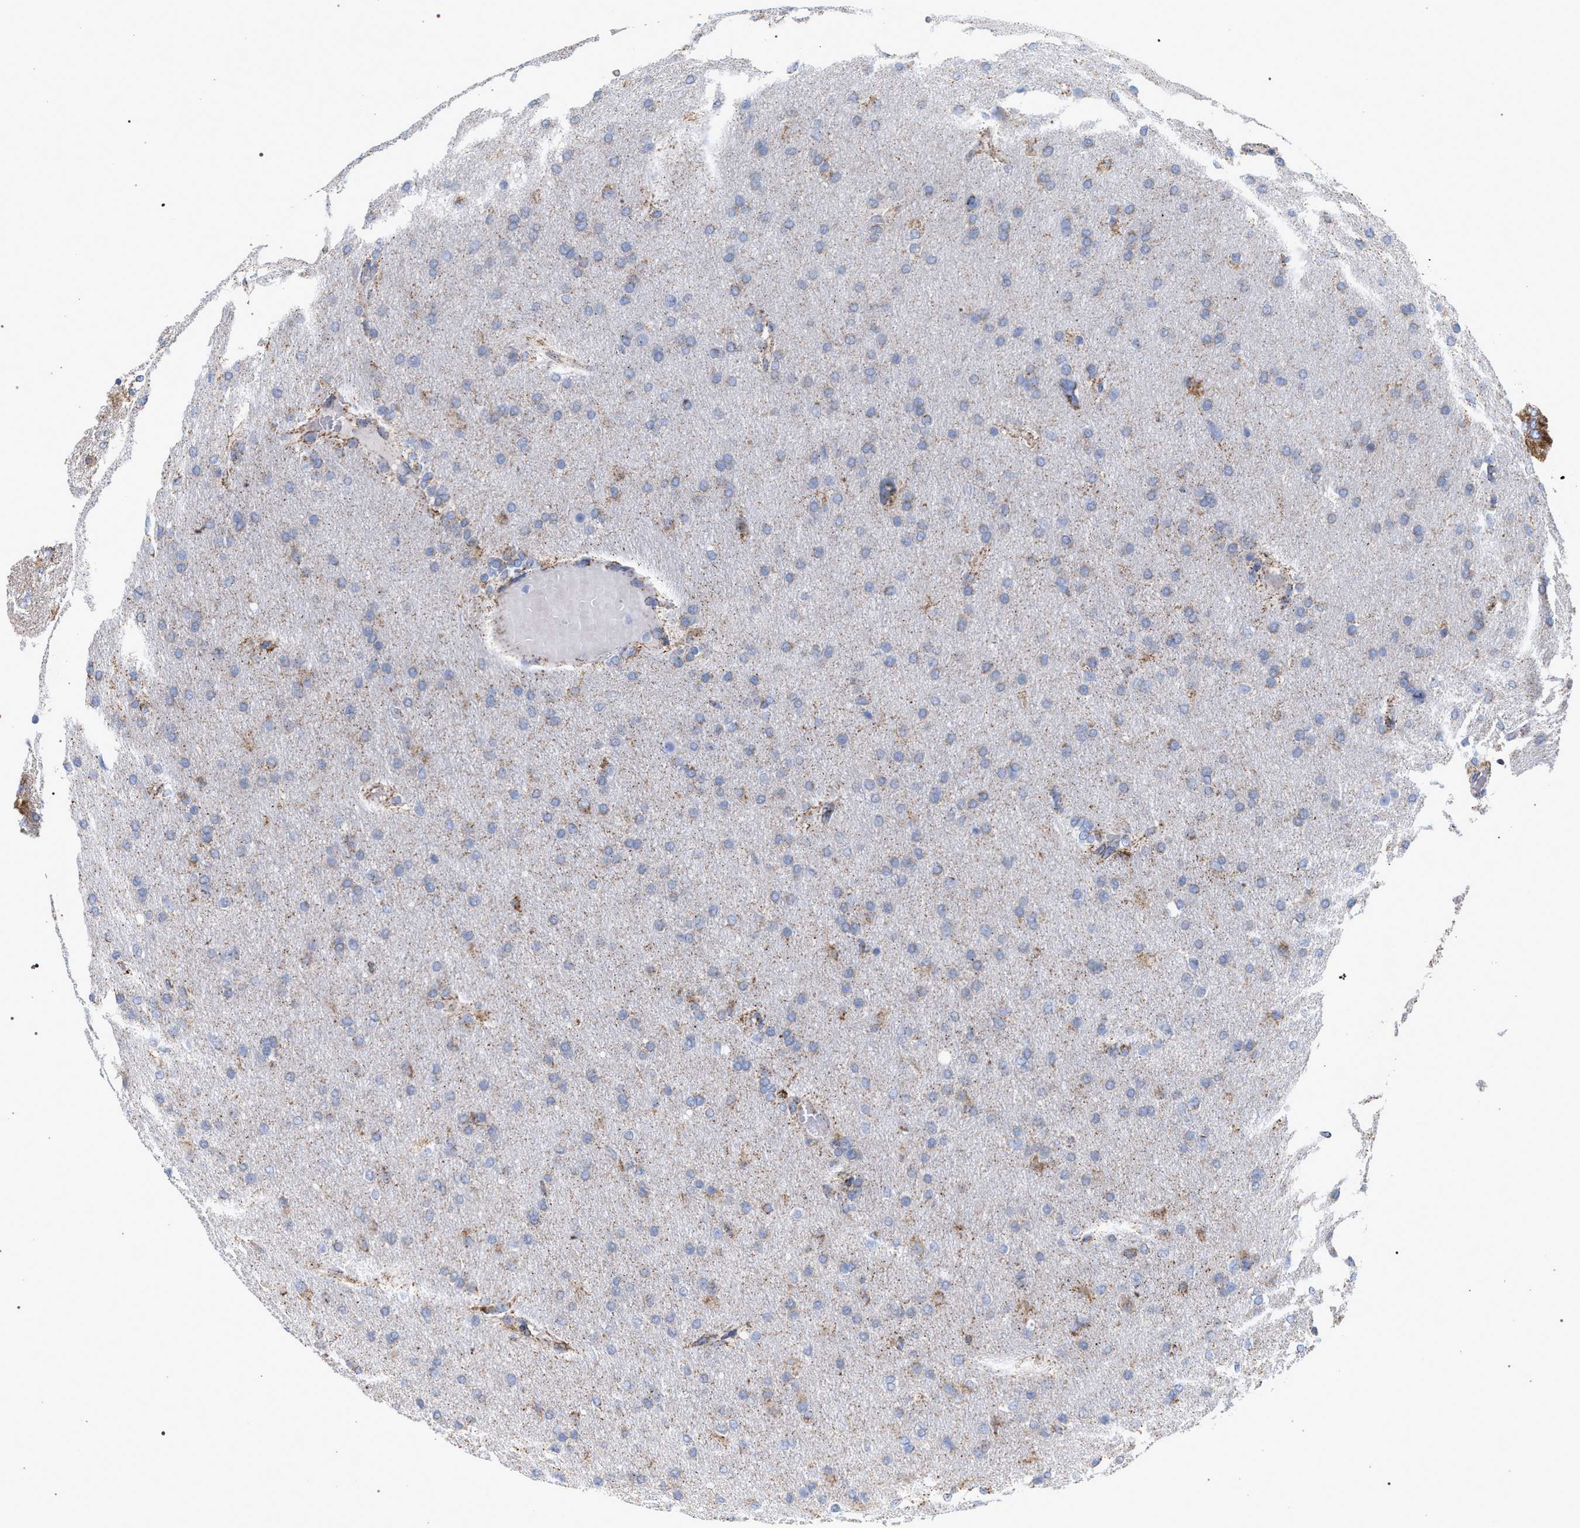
{"staining": {"intensity": "weak", "quantity": "25%-75%", "location": "cytoplasmic/membranous"}, "tissue": "glioma", "cell_type": "Tumor cells", "image_type": "cancer", "snomed": [{"axis": "morphology", "description": "Glioma, malignant, High grade"}, {"axis": "topography", "description": "Cerebral cortex"}], "caption": "Glioma stained with a brown dye shows weak cytoplasmic/membranous positive positivity in about 25%-75% of tumor cells.", "gene": "ECI2", "patient": {"sex": "female", "age": 36}}